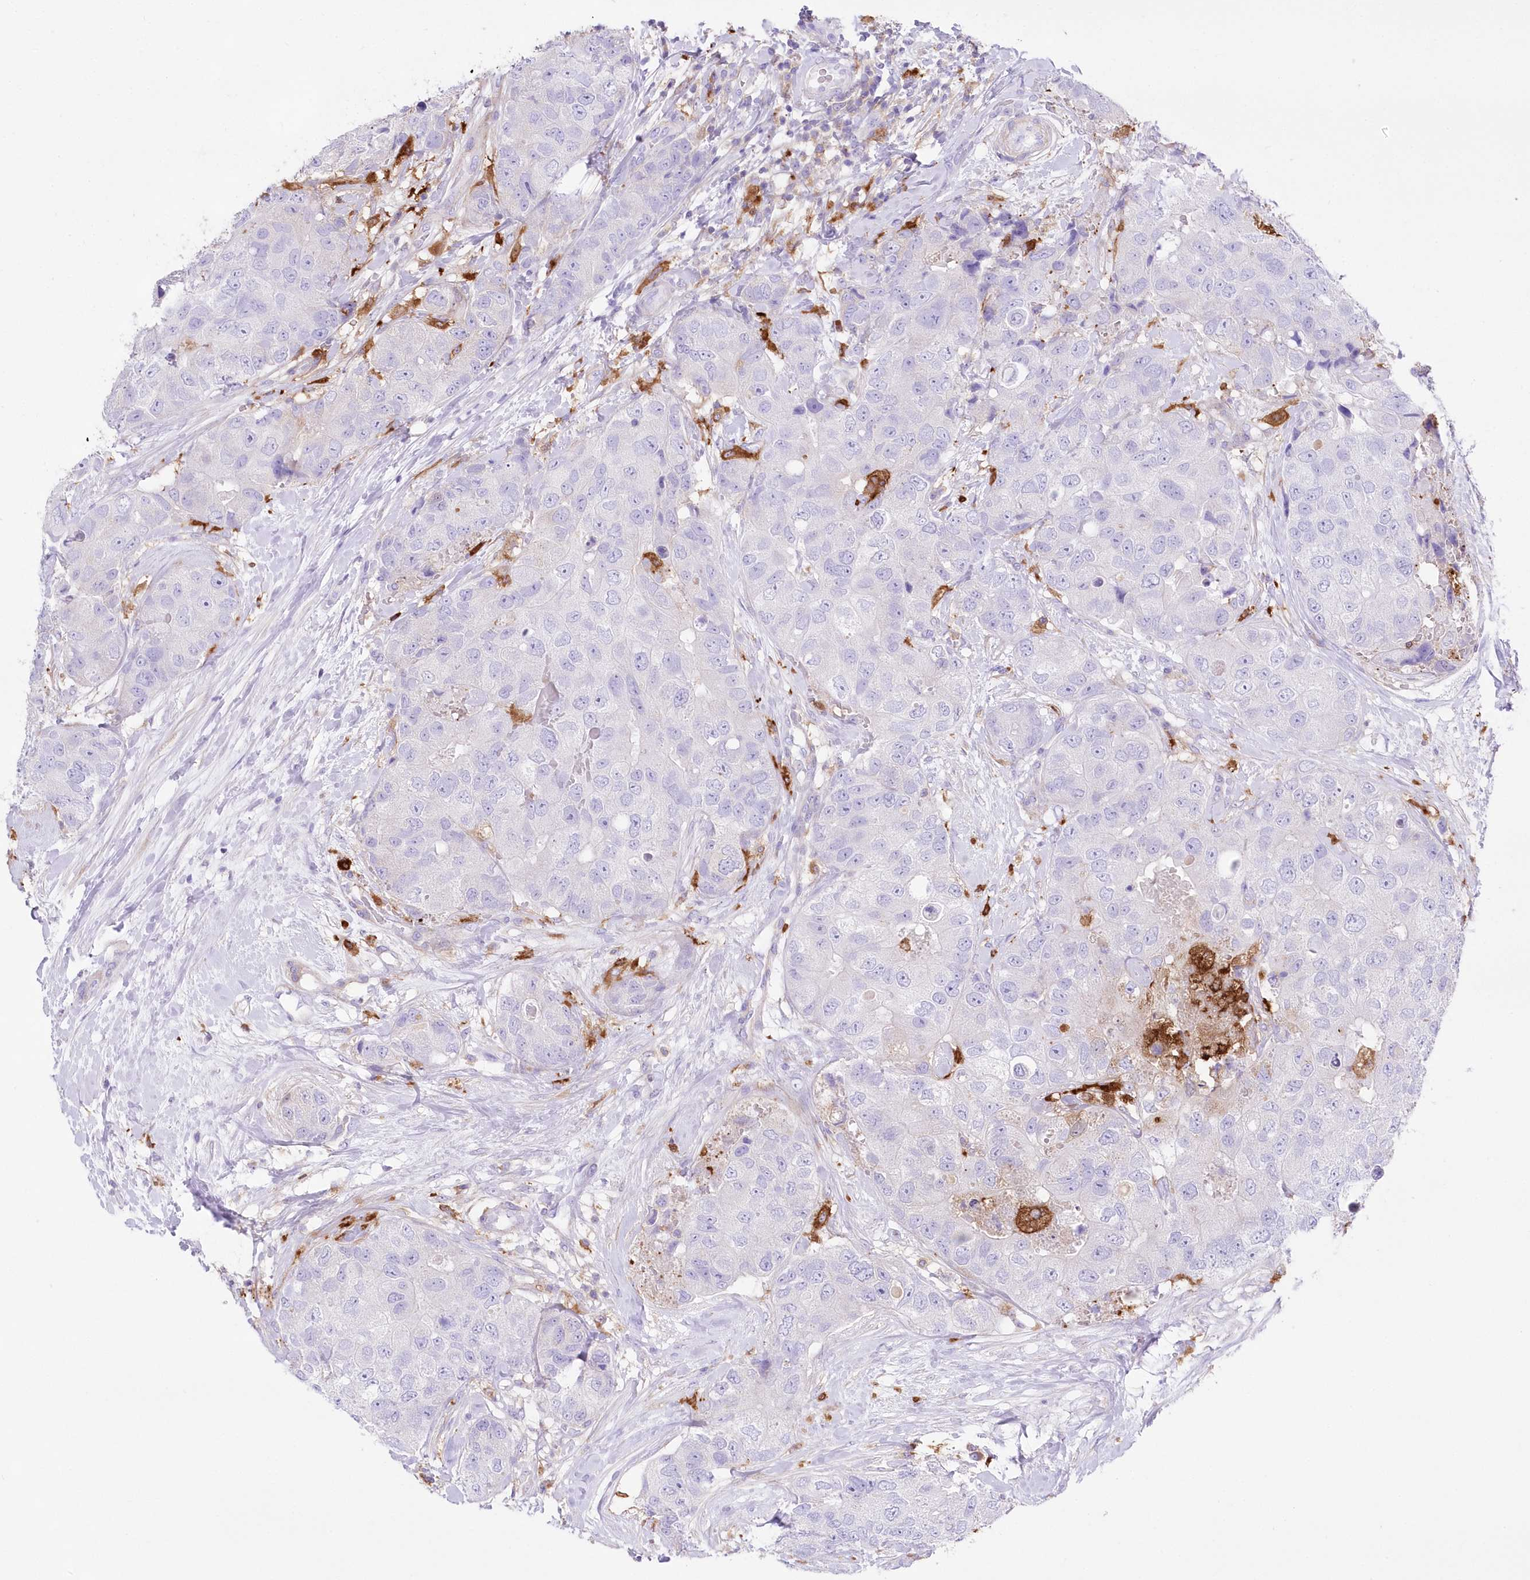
{"staining": {"intensity": "negative", "quantity": "none", "location": "none"}, "tissue": "breast cancer", "cell_type": "Tumor cells", "image_type": "cancer", "snomed": [{"axis": "morphology", "description": "Duct carcinoma"}, {"axis": "topography", "description": "Breast"}], "caption": "A micrograph of breast cancer stained for a protein displays no brown staining in tumor cells.", "gene": "DNAJC19", "patient": {"sex": "female", "age": 62}}